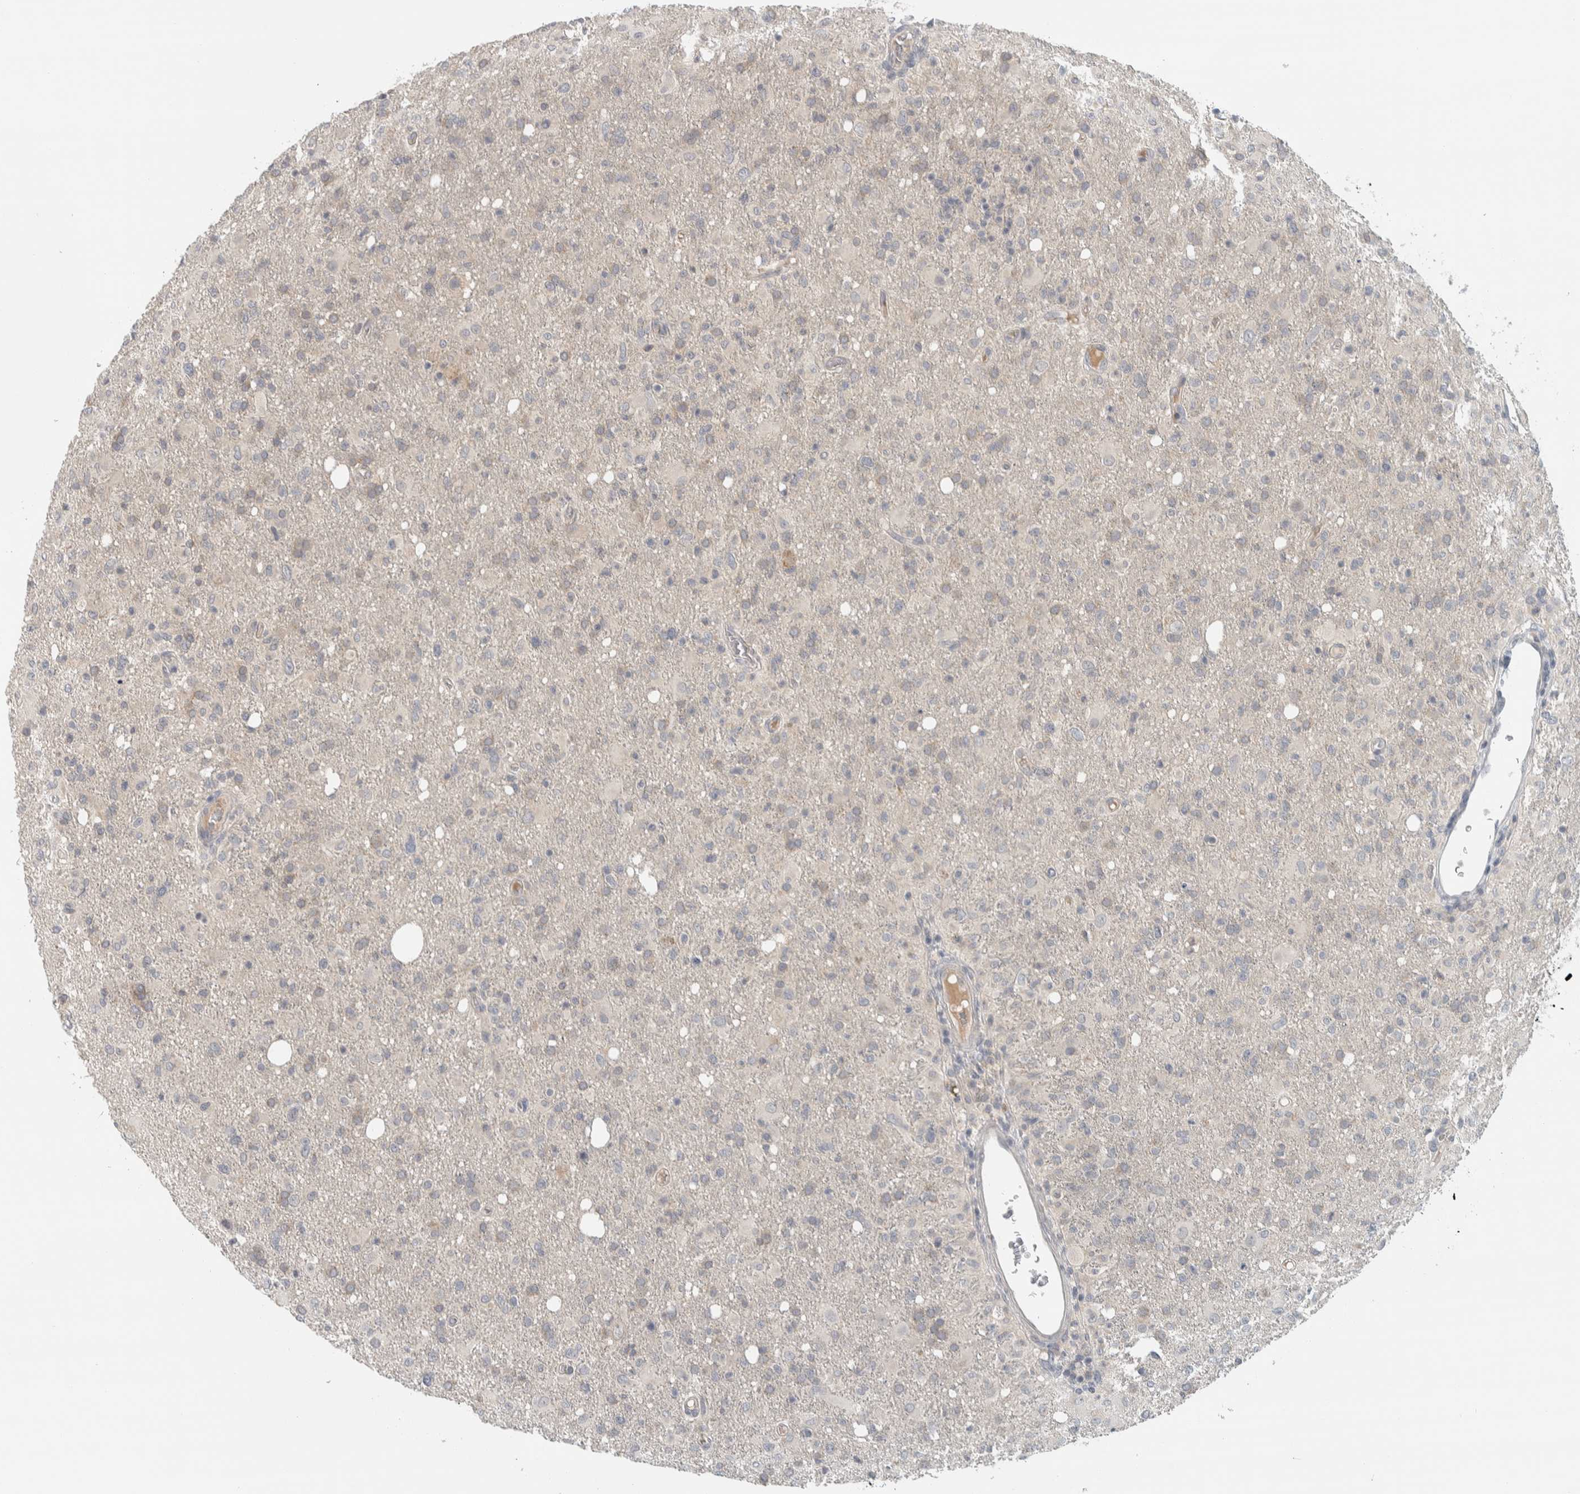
{"staining": {"intensity": "negative", "quantity": "none", "location": "none"}, "tissue": "glioma", "cell_type": "Tumor cells", "image_type": "cancer", "snomed": [{"axis": "morphology", "description": "Glioma, malignant, High grade"}, {"axis": "topography", "description": "Brain"}], "caption": "Immunohistochemical staining of human malignant glioma (high-grade) exhibits no significant positivity in tumor cells.", "gene": "AFP", "patient": {"sex": "female", "age": 57}}